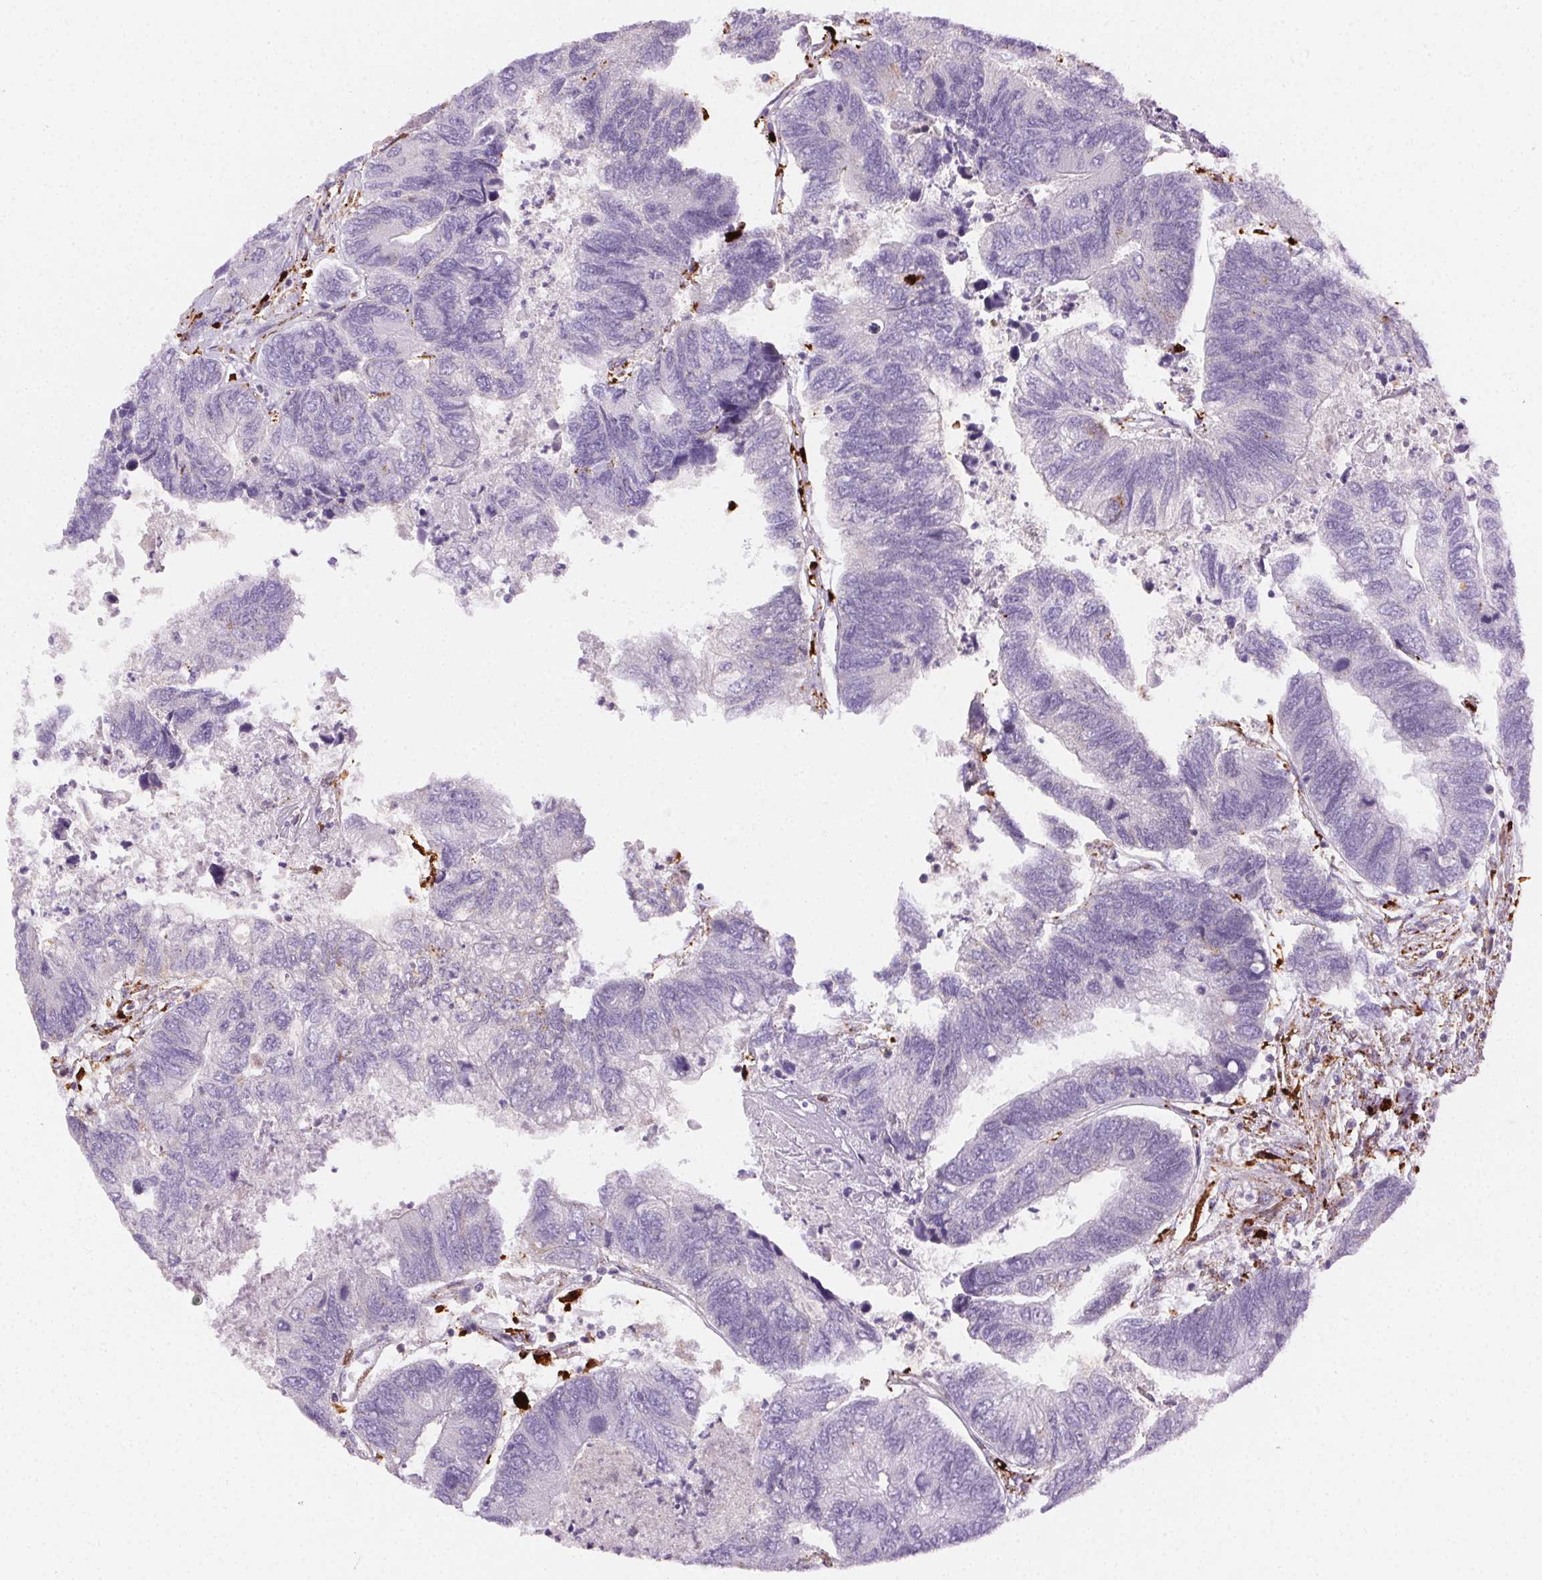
{"staining": {"intensity": "moderate", "quantity": "<25%", "location": "cytoplasmic/membranous"}, "tissue": "colorectal cancer", "cell_type": "Tumor cells", "image_type": "cancer", "snomed": [{"axis": "morphology", "description": "Adenocarcinoma, NOS"}, {"axis": "topography", "description": "Colon"}], "caption": "Immunohistochemistry staining of colorectal cancer (adenocarcinoma), which displays low levels of moderate cytoplasmic/membranous positivity in approximately <25% of tumor cells indicating moderate cytoplasmic/membranous protein expression. The staining was performed using DAB (brown) for protein detection and nuclei were counterstained in hematoxylin (blue).", "gene": "SCPEP1", "patient": {"sex": "female", "age": 67}}